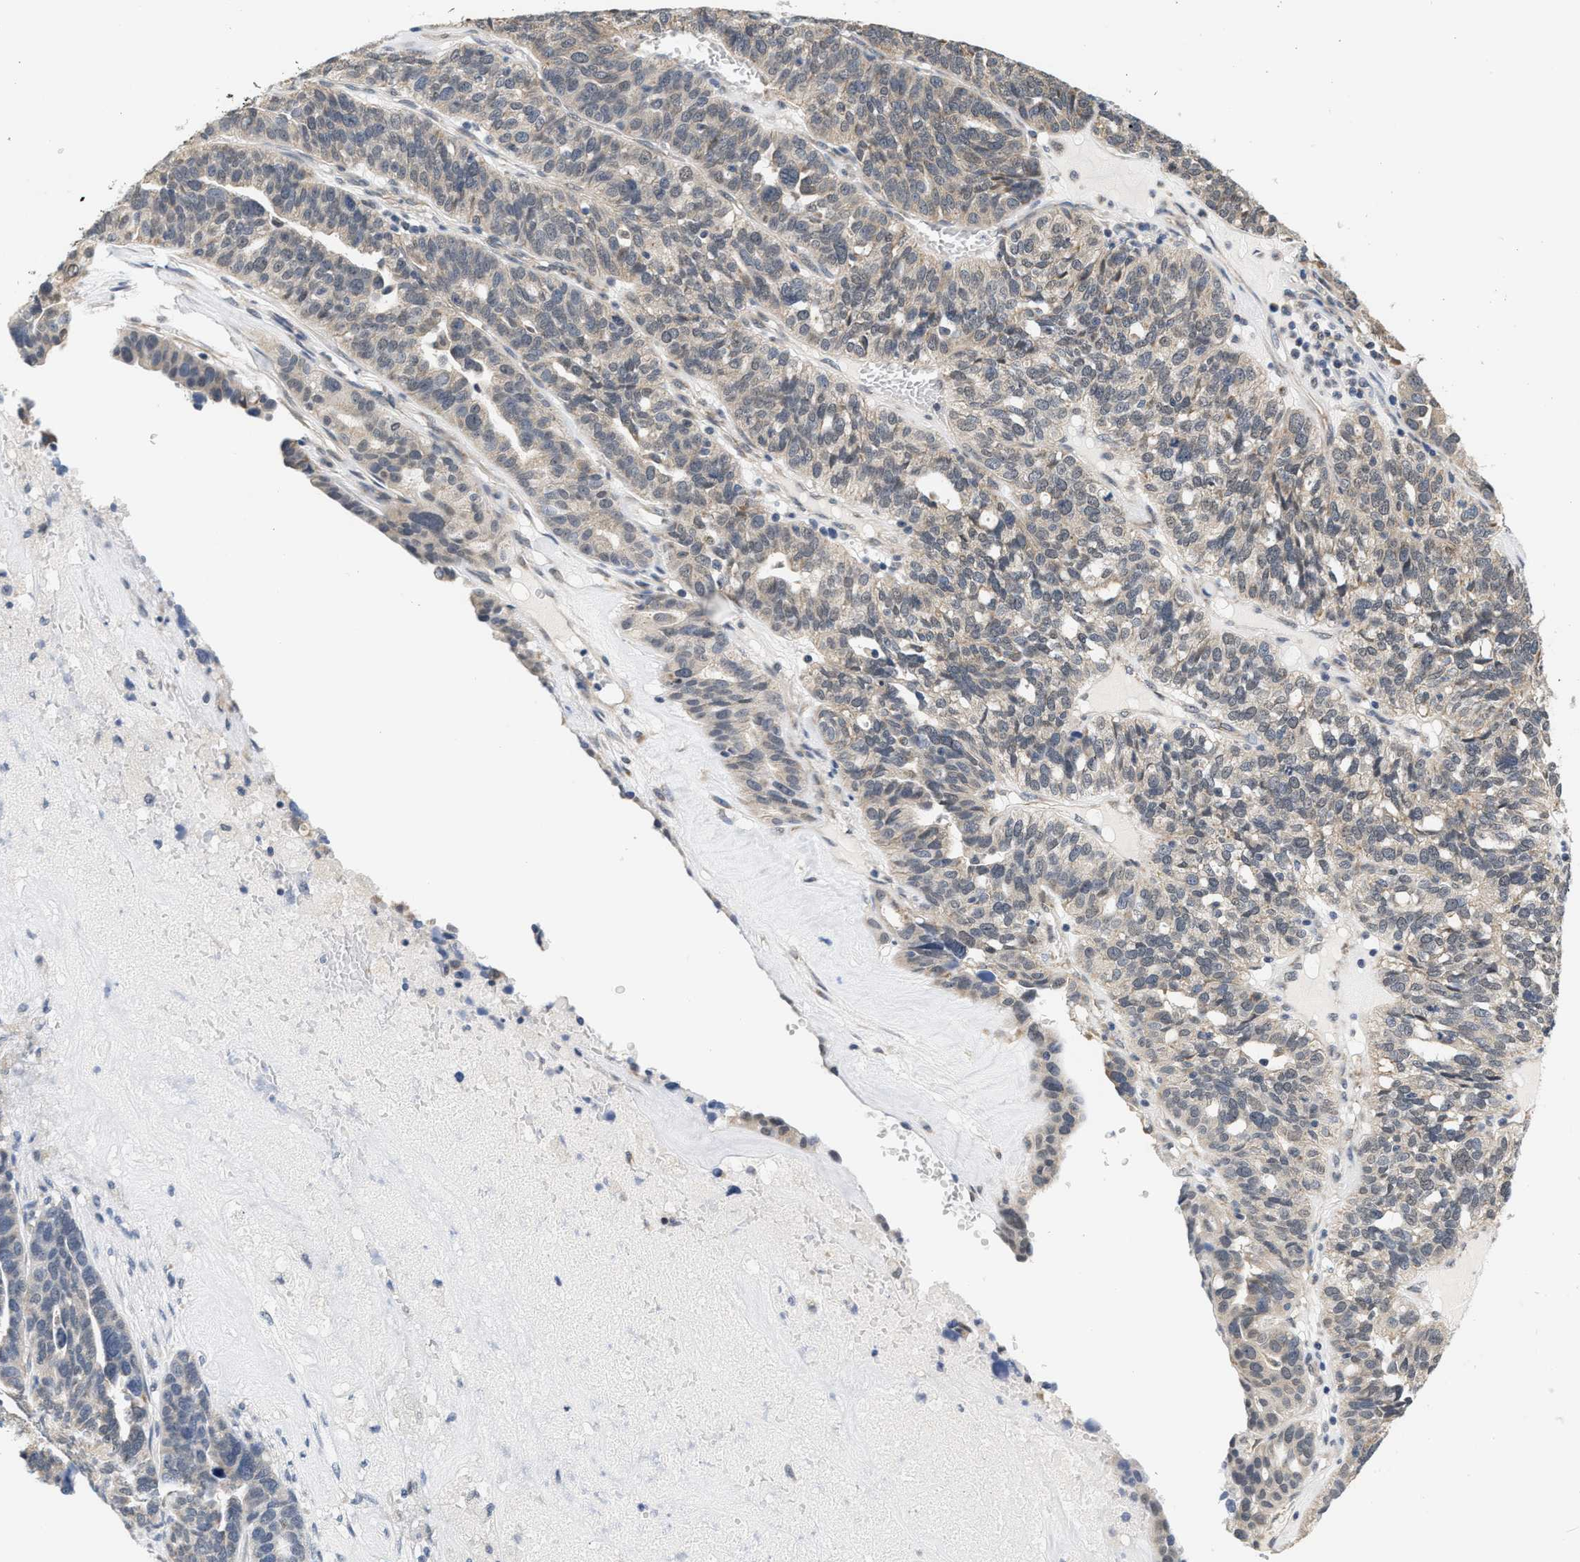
{"staining": {"intensity": "weak", "quantity": "25%-75%", "location": "cytoplasmic/membranous"}, "tissue": "ovarian cancer", "cell_type": "Tumor cells", "image_type": "cancer", "snomed": [{"axis": "morphology", "description": "Cystadenocarcinoma, serous, NOS"}, {"axis": "topography", "description": "Ovary"}], "caption": "Immunohistochemical staining of human ovarian cancer exhibits low levels of weak cytoplasmic/membranous expression in about 25%-75% of tumor cells.", "gene": "GIGYF1", "patient": {"sex": "female", "age": 59}}